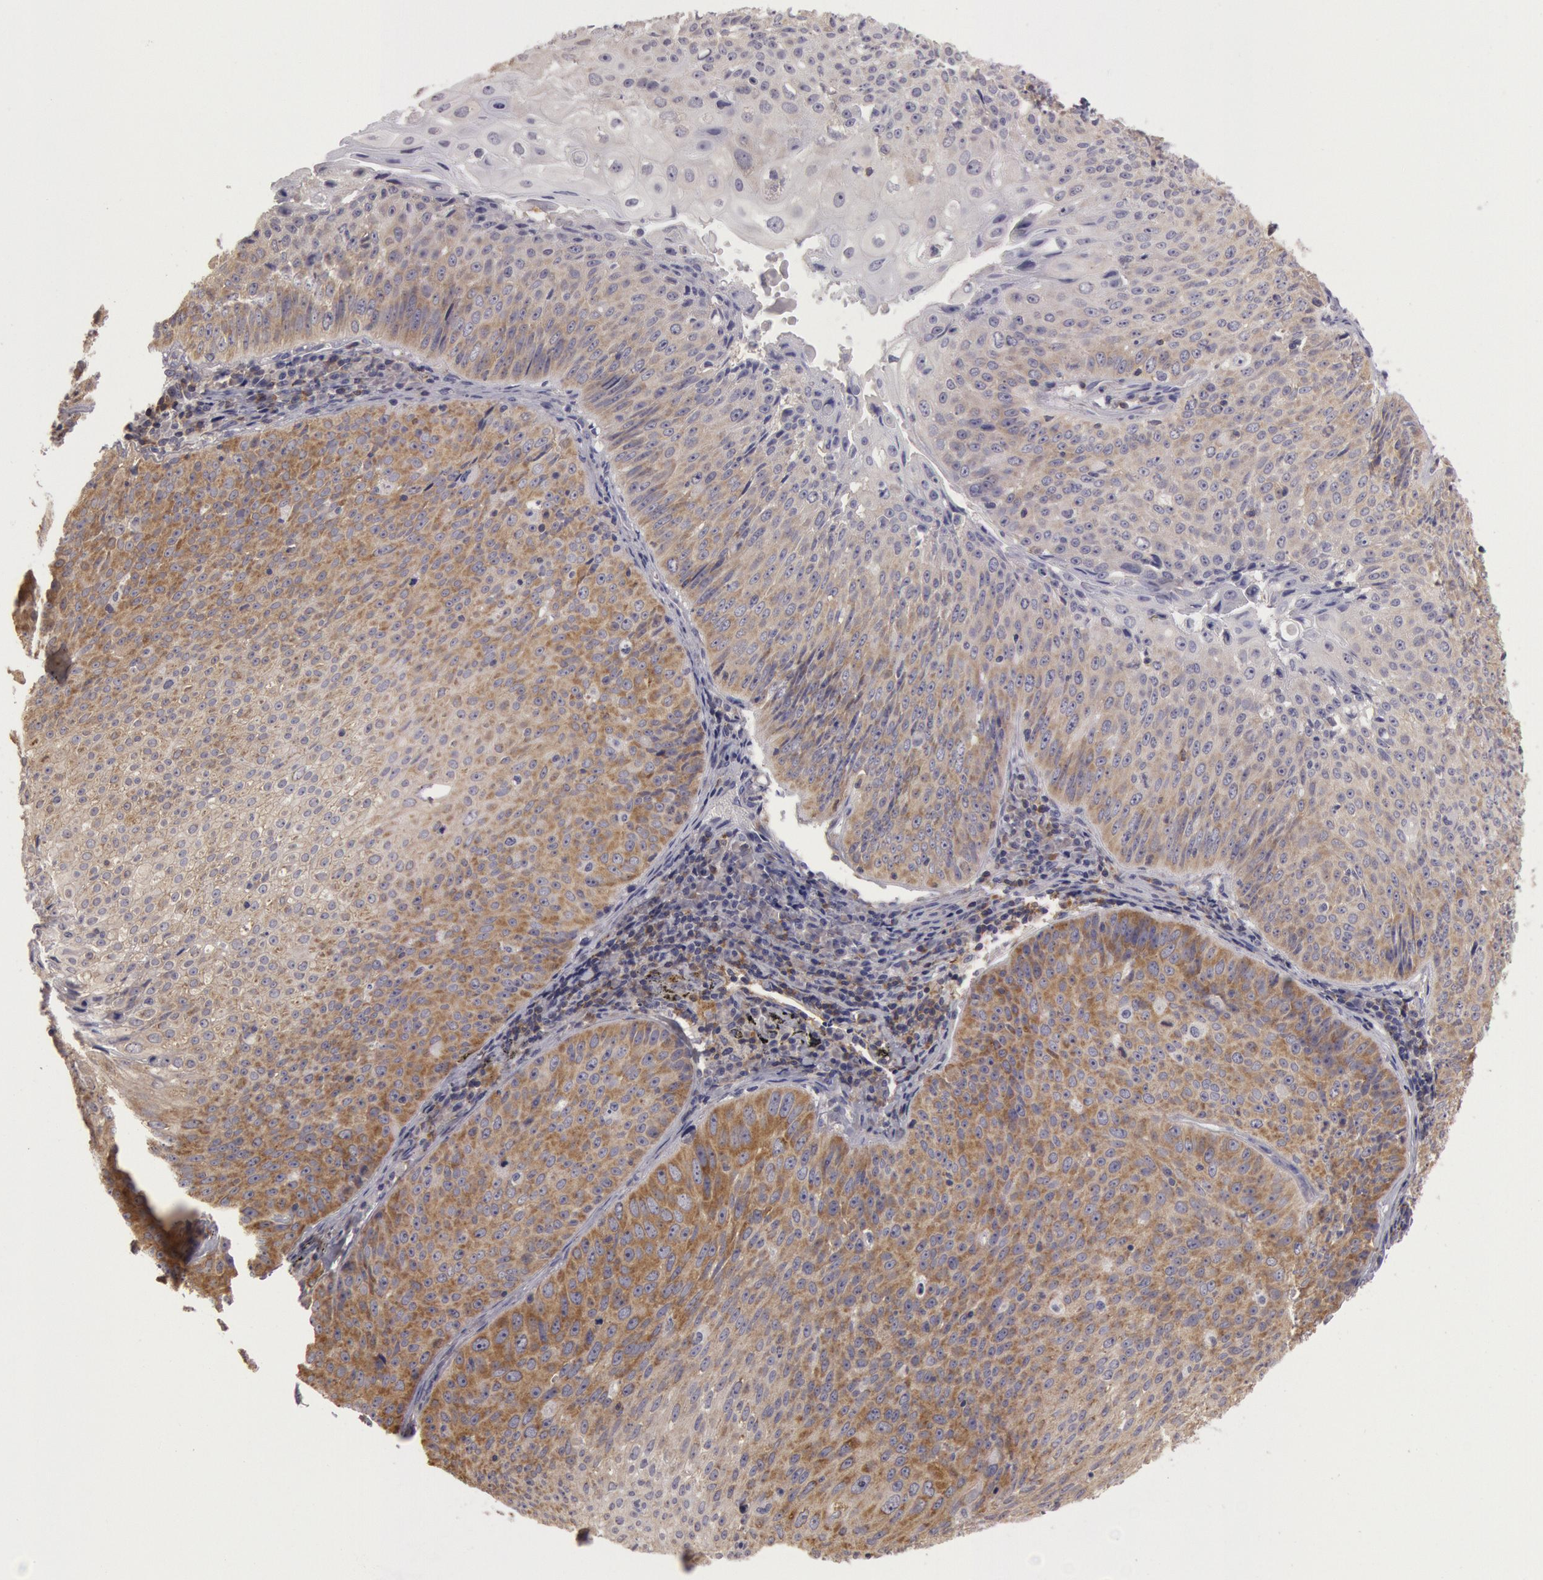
{"staining": {"intensity": "moderate", "quantity": ">75%", "location": "cytoplasmic/membranous"}, "tissue": "lung cancer", "cell_type": "Tumor cells", "image_type": "cancer", "snomed": [{"axis": "morphology", "description": "Adenocarcinoma, NOS"}, {"axis": "topography", "description": "Lung"}], "caption": "Lung cancer (adenocarcinoma) was stained to show a protein in brown. There is medium levels of moderate cytoplasmic/membranous positivity in about >75% of tumor cells.", "gene": "NMT2", "patient": {"sex": "male", "age": 60}}